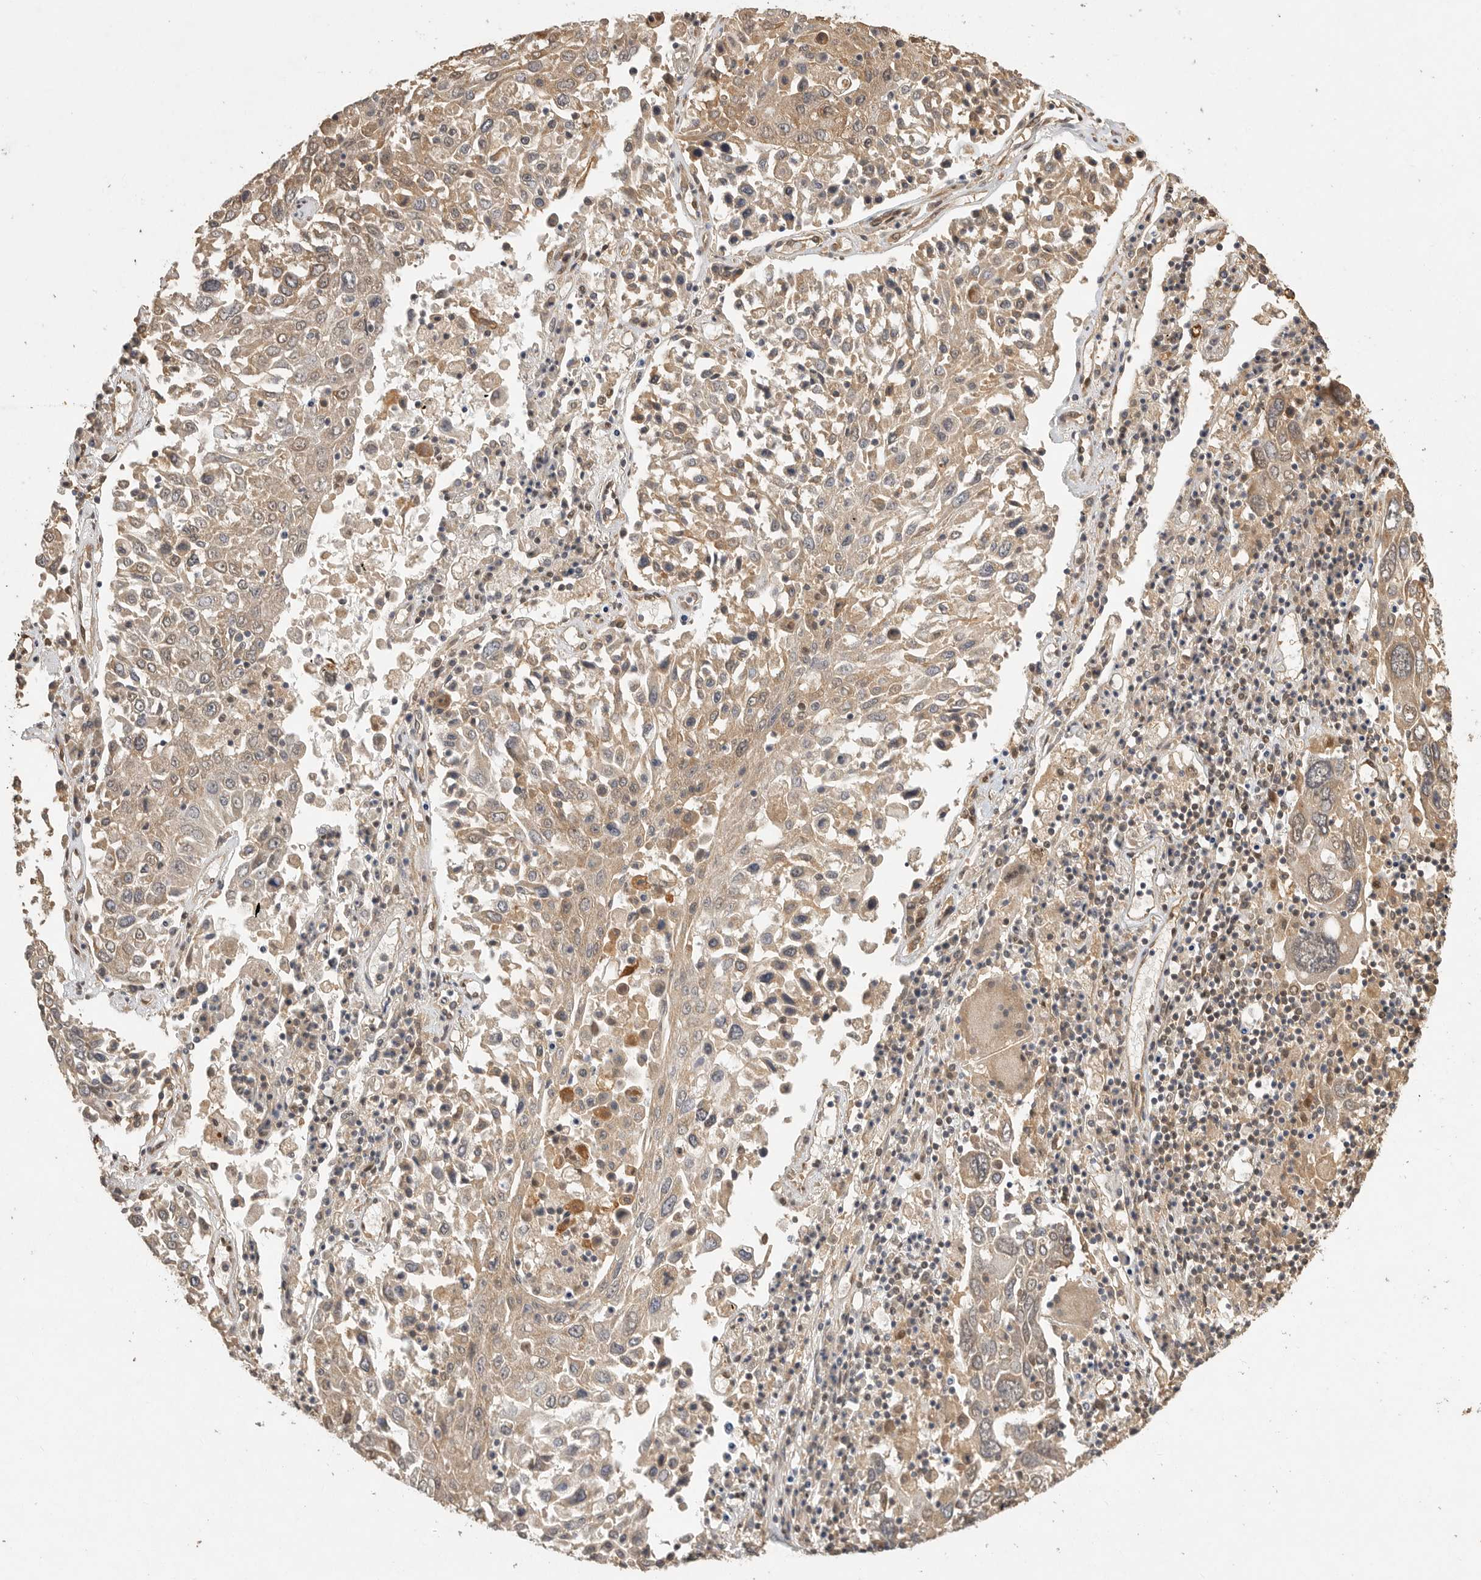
{"staining": {"intensity": "moderate", "quantity": ">75%", "location": "cytoplasmic/membranous,nuclear"}, "tissue": "lung cancer", "cell_type": "Tumor cells", "image_type": "cancer", "snomed": [{"axis": "morphology", "description": "Squamous cell carcinoma, NOS"}, {"axis": "topography", "description": "Lung"}], "caption": "Moderate cytoplasmic/membranous and nuclear staining for a protein is seen in approximately >75% of tumor cells of lung cancer (squamous cell carcinoma) using IHC.", "gene": "DFFA", "patient": {"sex": "male", "age": 65}}